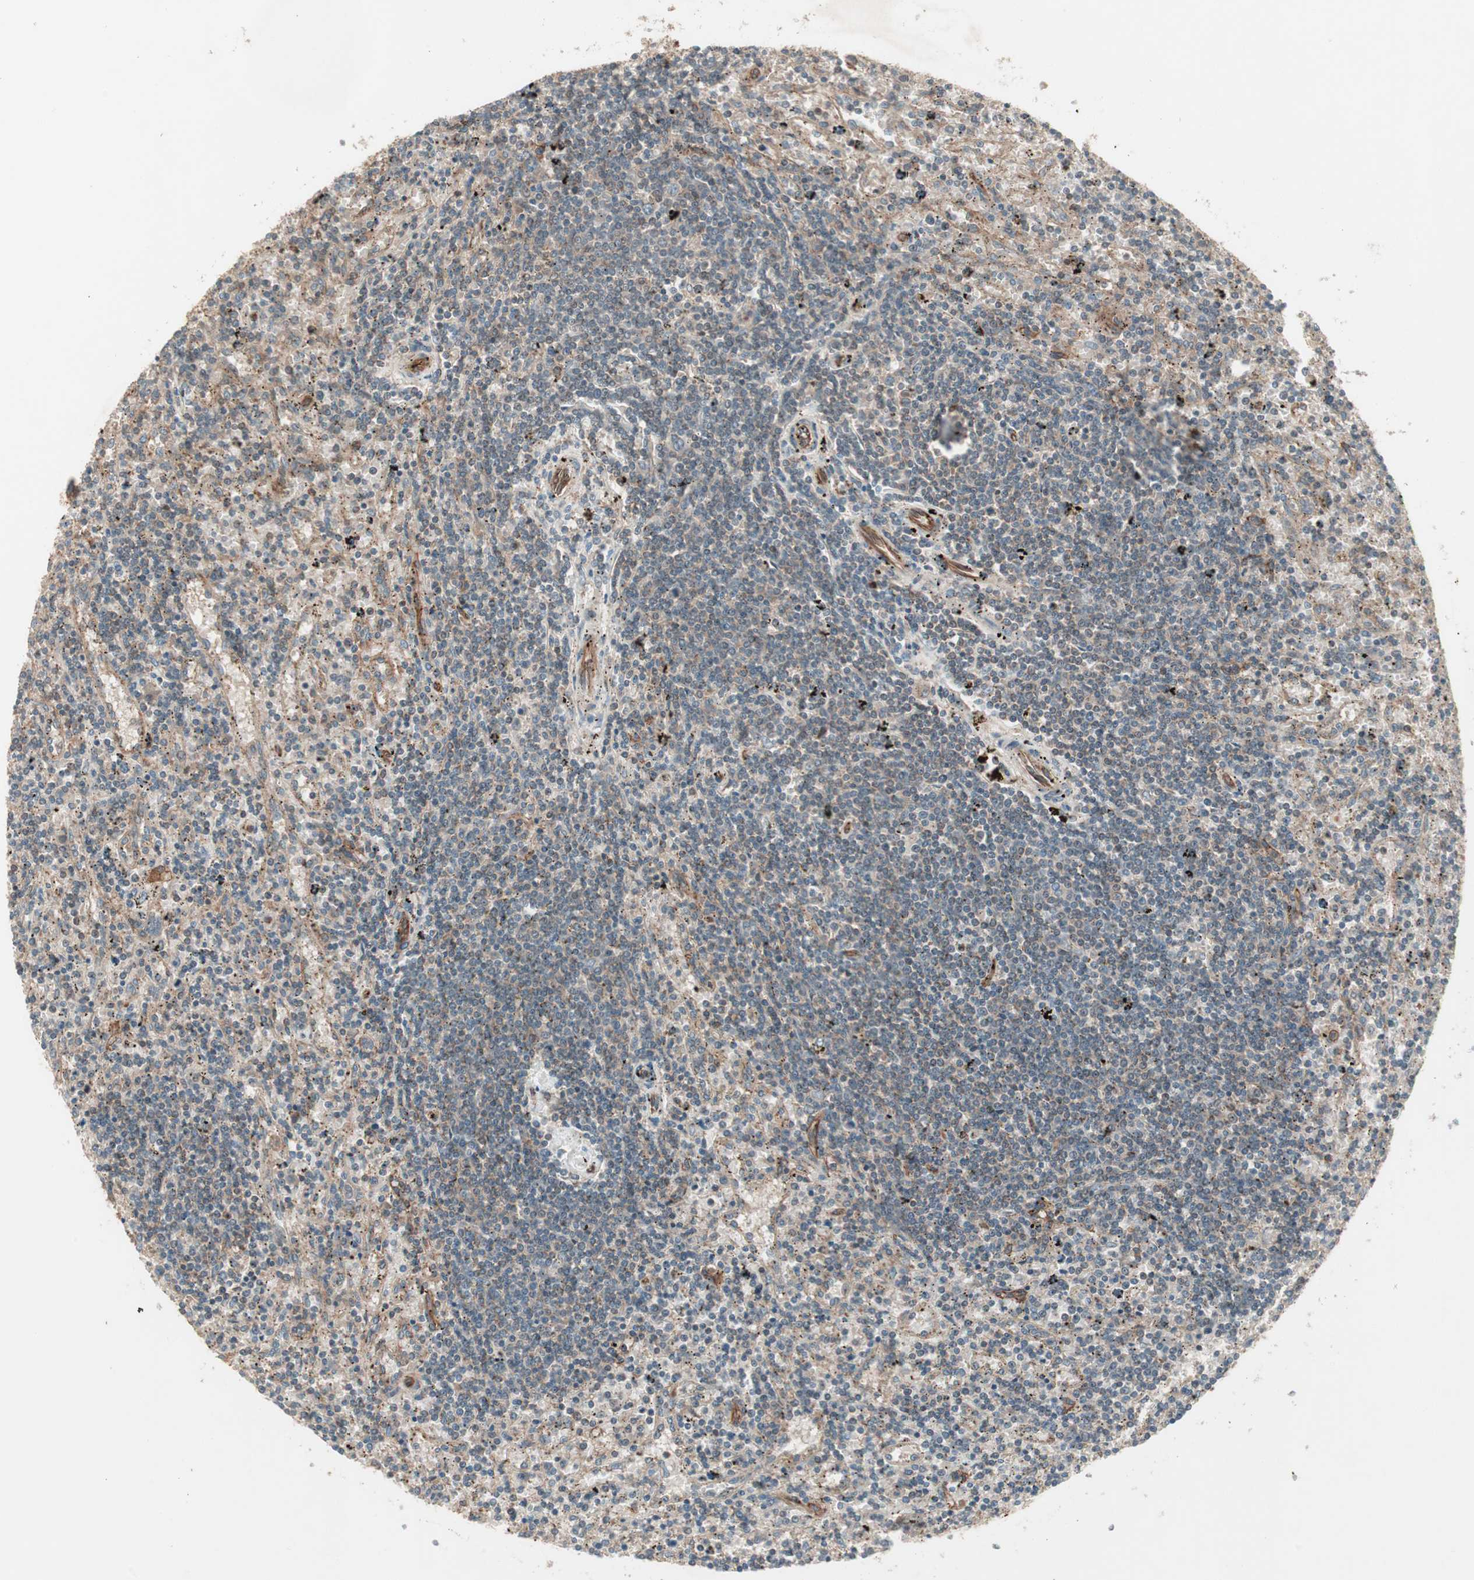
{"staining": {"intensity": "weak", "quantity": "25%-75%", "location": "cytoplasmic/membranous"}, "tissue": "lymphoma", "cell_type": "Tumor cells", "image_type": "cancer", "snomed": [{"axis": "morphology", "description": "Malignant lymphoma, non-Hodgkin's type, Low grade"}, {"axis": "topography", "description": "Spleen"}], "caption": "The micrograph reveals staining of malignant lymphoma, non-Hodgkin's type (low-grade), revealing weak cytoplasmic/membranous protein positivity (brown color) within tumor cells.", "gene": "TFPI", "patient": {"sex": "male", "age": 76}}